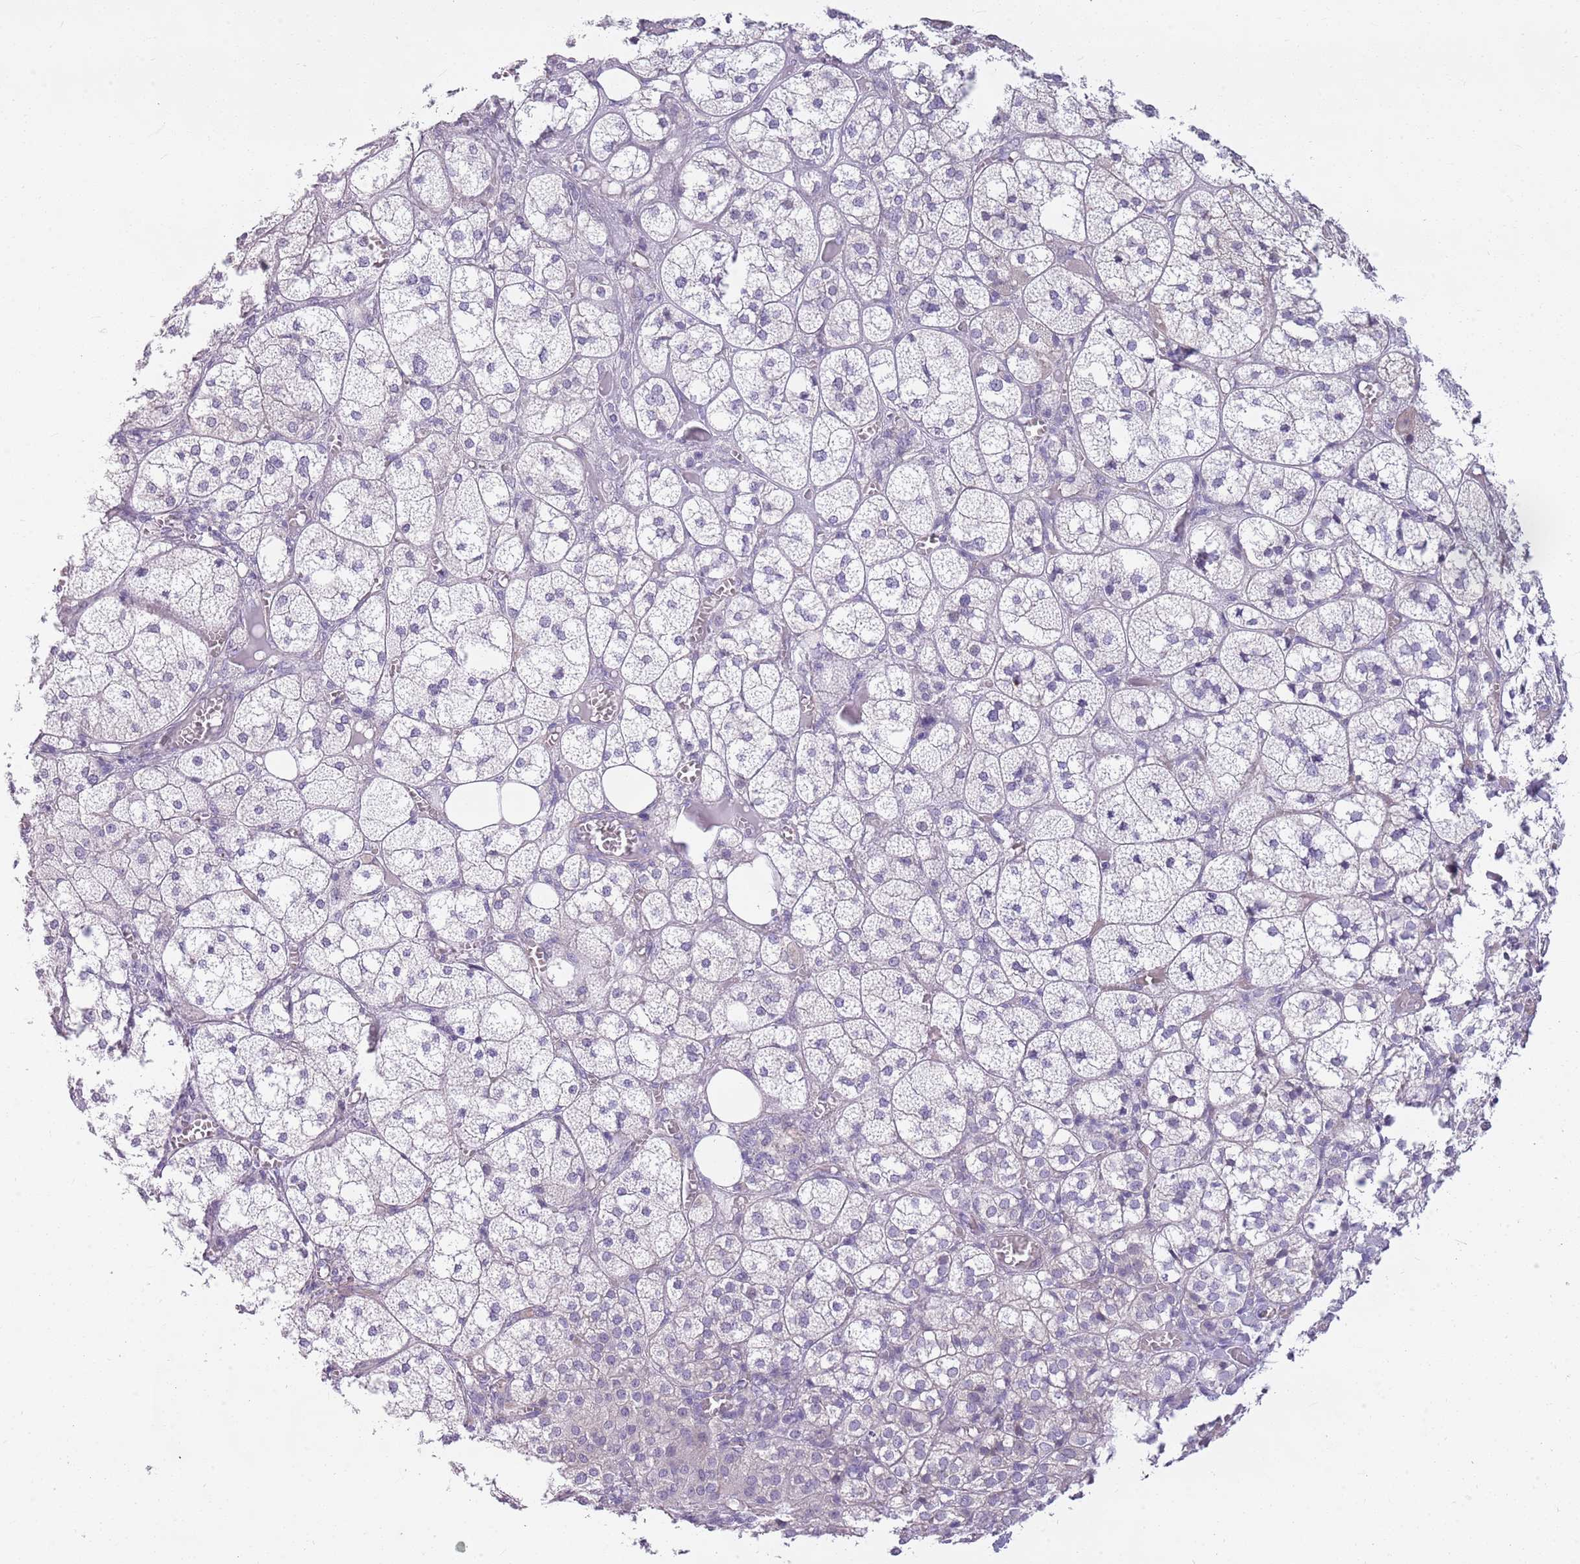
{"staining": {"intensity": "negative", "quantity": "none", "location": "none"}, "tissue": "adrenal gland", "cell_type": "Glandular cells", "image_type": "normal", "snomed": [{"axis": "morphology", "description": "Normal tissue, NOS"}, {"axis": "topography", "description": "Adrenal gland"}], "caption": "Unremarkable adrenal gland was stained to show a protein in brown. There is no significant positivity in glandular cells.", "gene": "PARP8", "patient": {"sex": "female", "age": 61}}